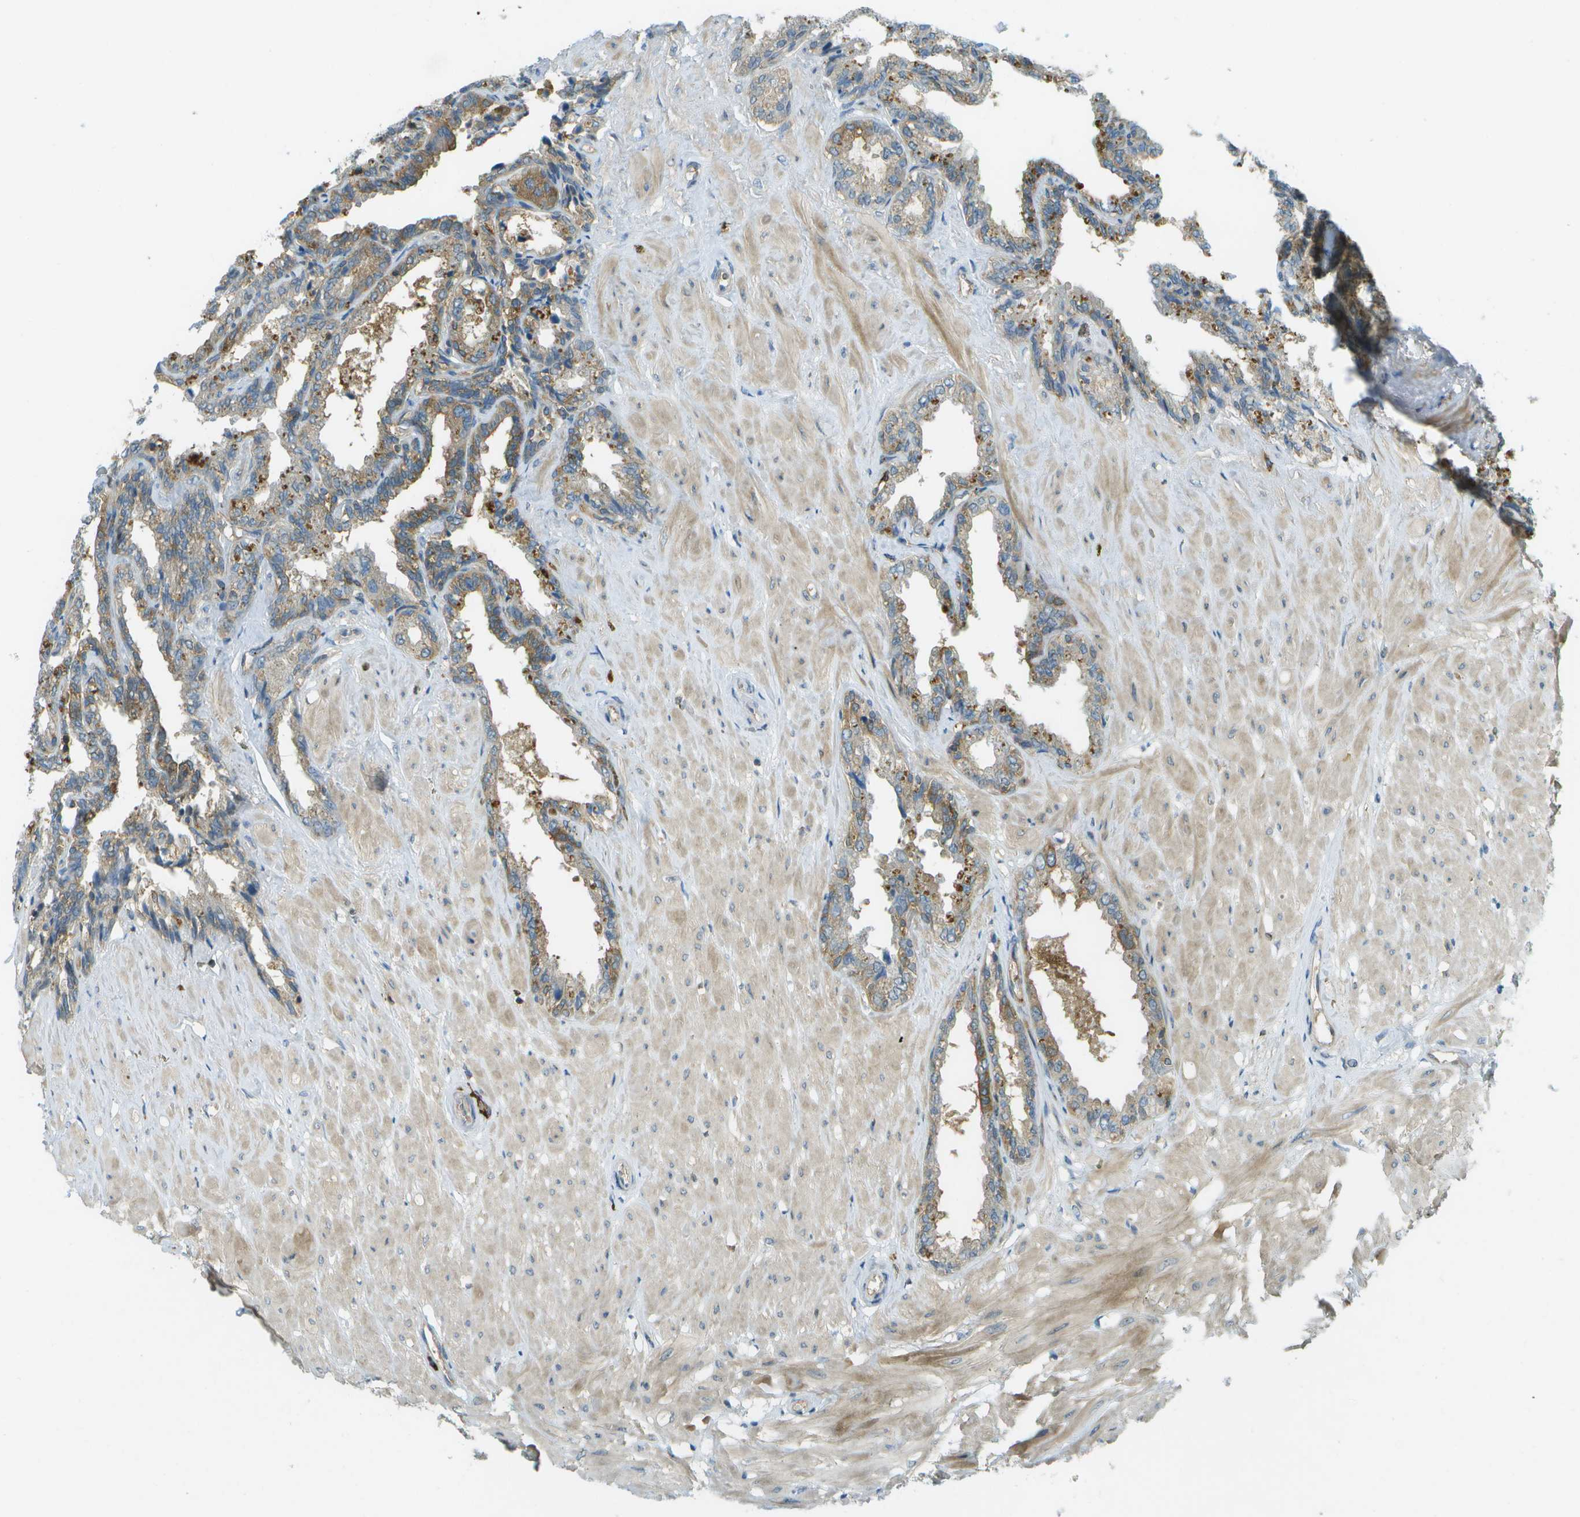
{"staining": {"intensity": "moderate", "quantity": "25%-75%", "location": "cytoplasmic/membranous"}, "tissue": "seminal vesicle", "cell_type": "Glandular cells", "image_type": "normal", "snomed": [{"axis": "morphology", "description": "Normal tissue, NOS"}, {"axis": "topography", "description": "Seminal veicle"}], "caption": "Seminal vesicle stained for a protein (brown) exhibits moderate cytoplasmic/membranous positive expression in about 25%-75% of glandular cells.", "gene": "TMTC1", "patient": {"sex": "male", "age": 46}}